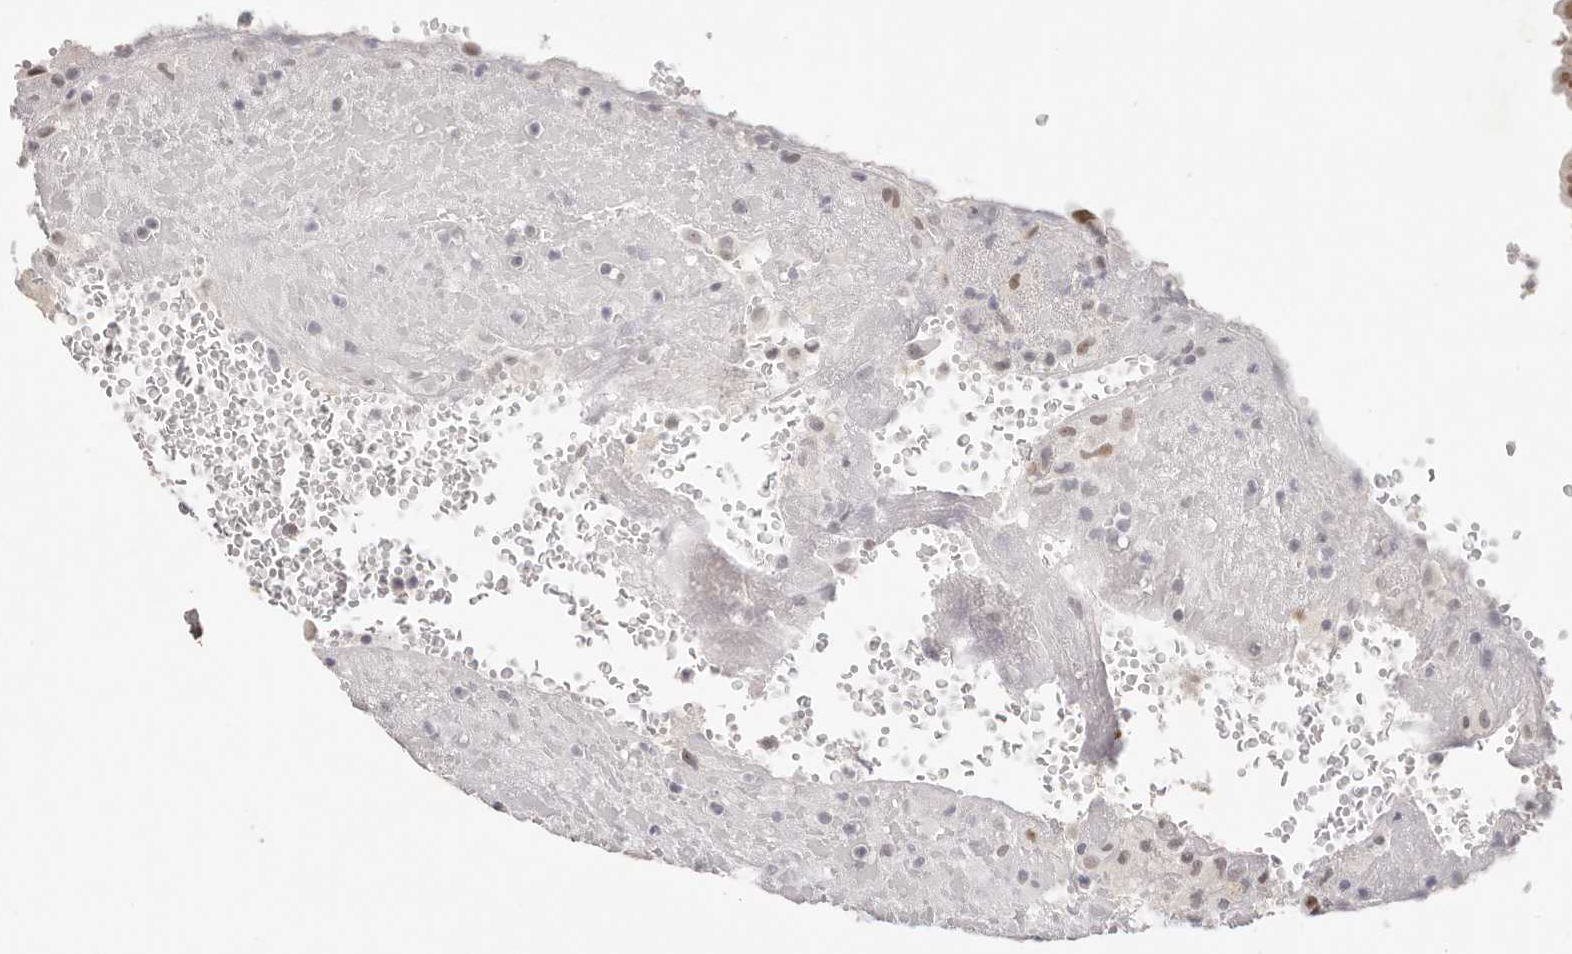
{"staining": {"intensity": "moderate", "quantity": "25%-75%", "location": "nuclear"}, "tissue": "thyroid cancer", "cell_type": "Tumor cells", "image_type": "cancer", "snomed": [{"axis": "morphology", "description": "Papillary adenocarcinoma, NOS"}, {"axis": "topography", "description": "Thyroid gland"}], "caption": "The immunohistochemical stain labels moderate nuclear staining in tumor cells of thyroid papillary adenocarcinoma tissue. Using DAB (3,3'-diaminobenzidine) (brown) and hematoxylin (blue) stains, captured at high magnification using brightfield microscopy.", "gene": "LARP7", "patient": {"sex": "male", "age": 77}}